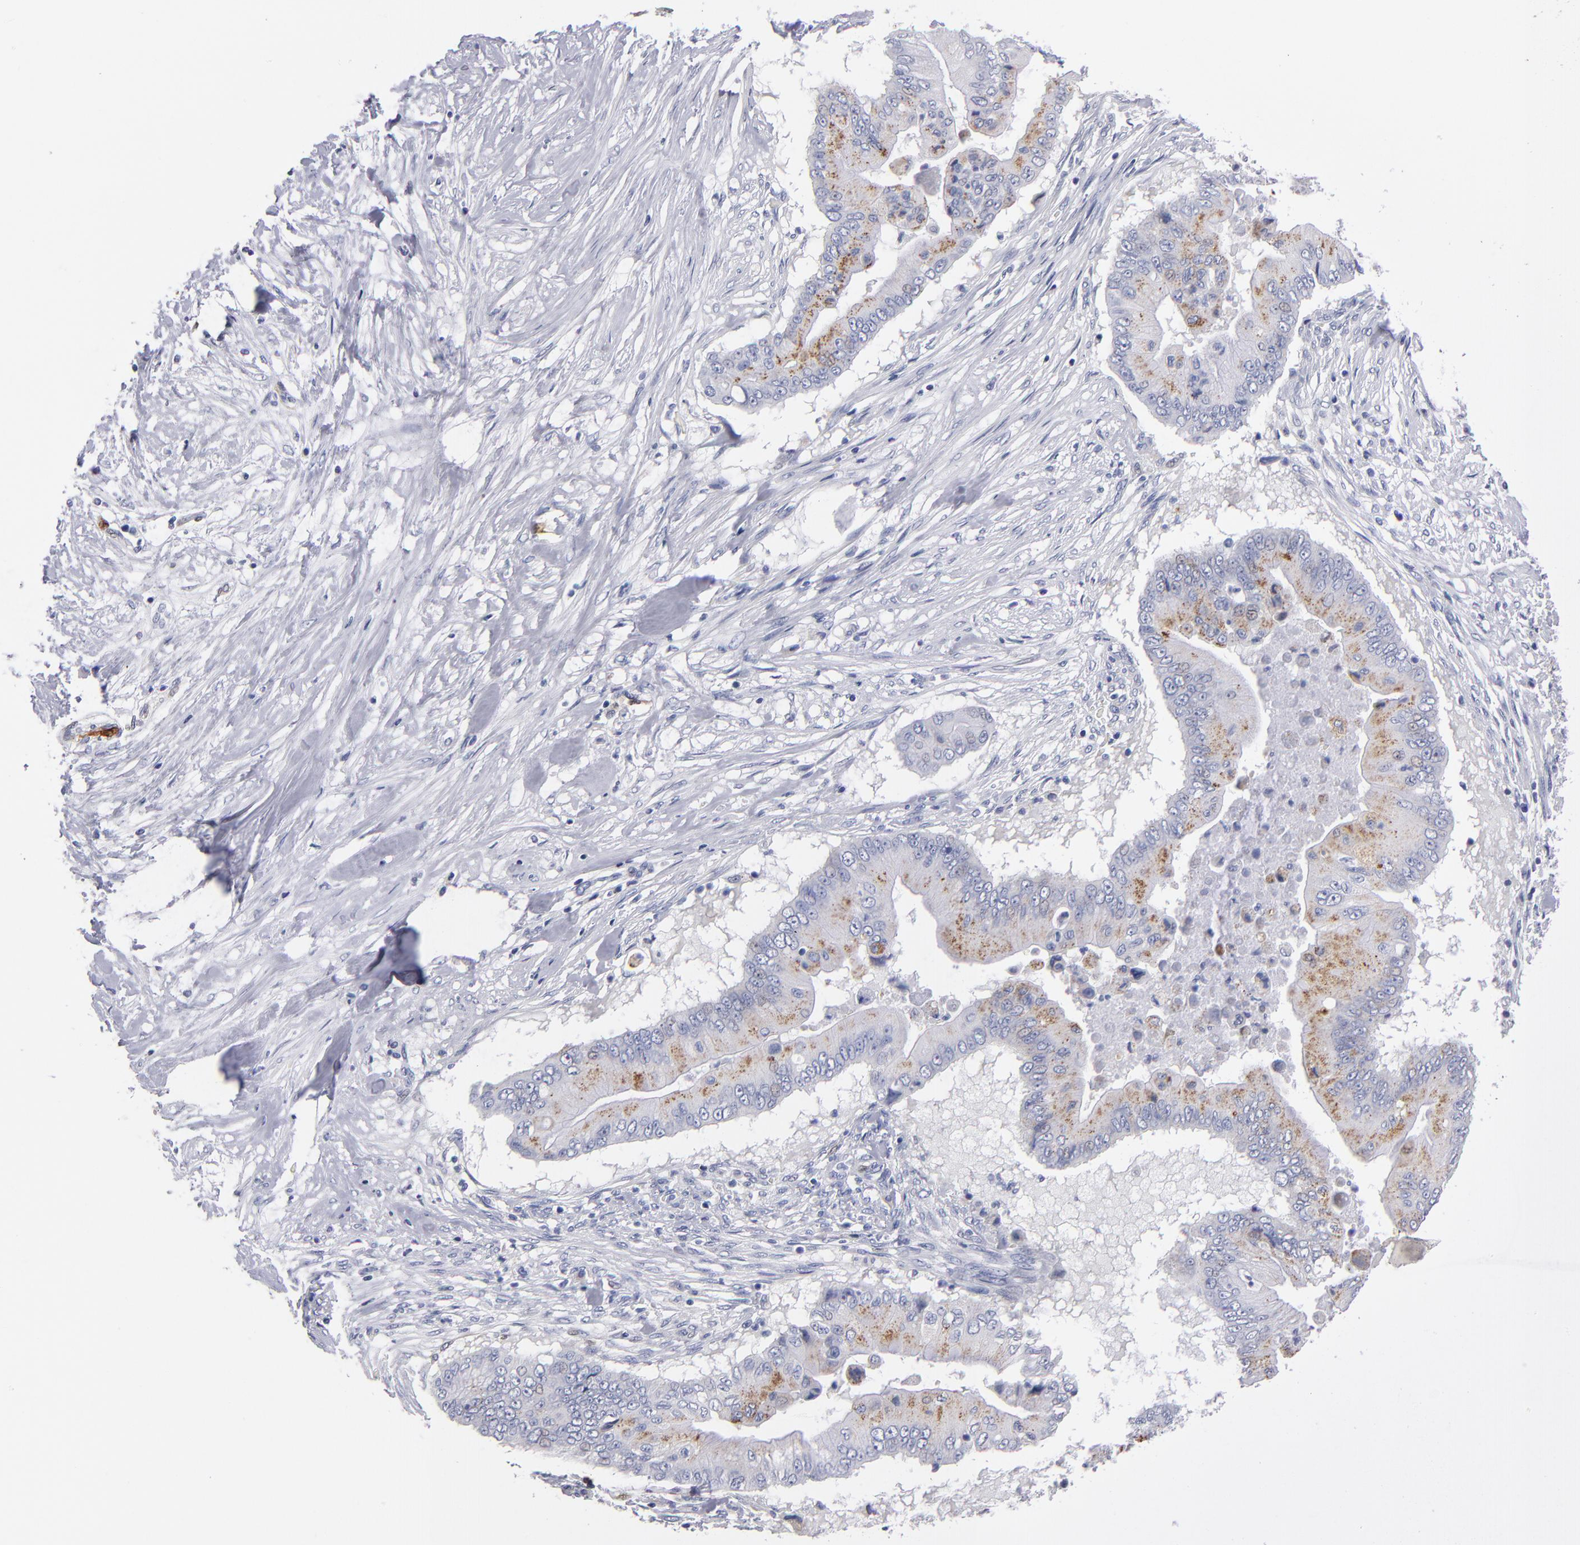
{"staining": {"intensity": "moderate", "quantity": "25%-75%", "location": "cytoplasmic/membranous"}, "tissue": "pancreatic cancer", "cell_type": "Tumor cells", "image_type": "cancer", "snomed": [{"axis": "morphology", "description": "Adenocarcinoma, NOS"}, {"axis": "topography", "description": "Pancreas"}], "caption": "The immunohistochemical stain shows moderate cytoplasmic/membranous positivity in tumor cells of pancreatic cancer tissue.", "gene": "FABP4", "patient": {"sex": "male", "age": 62}}